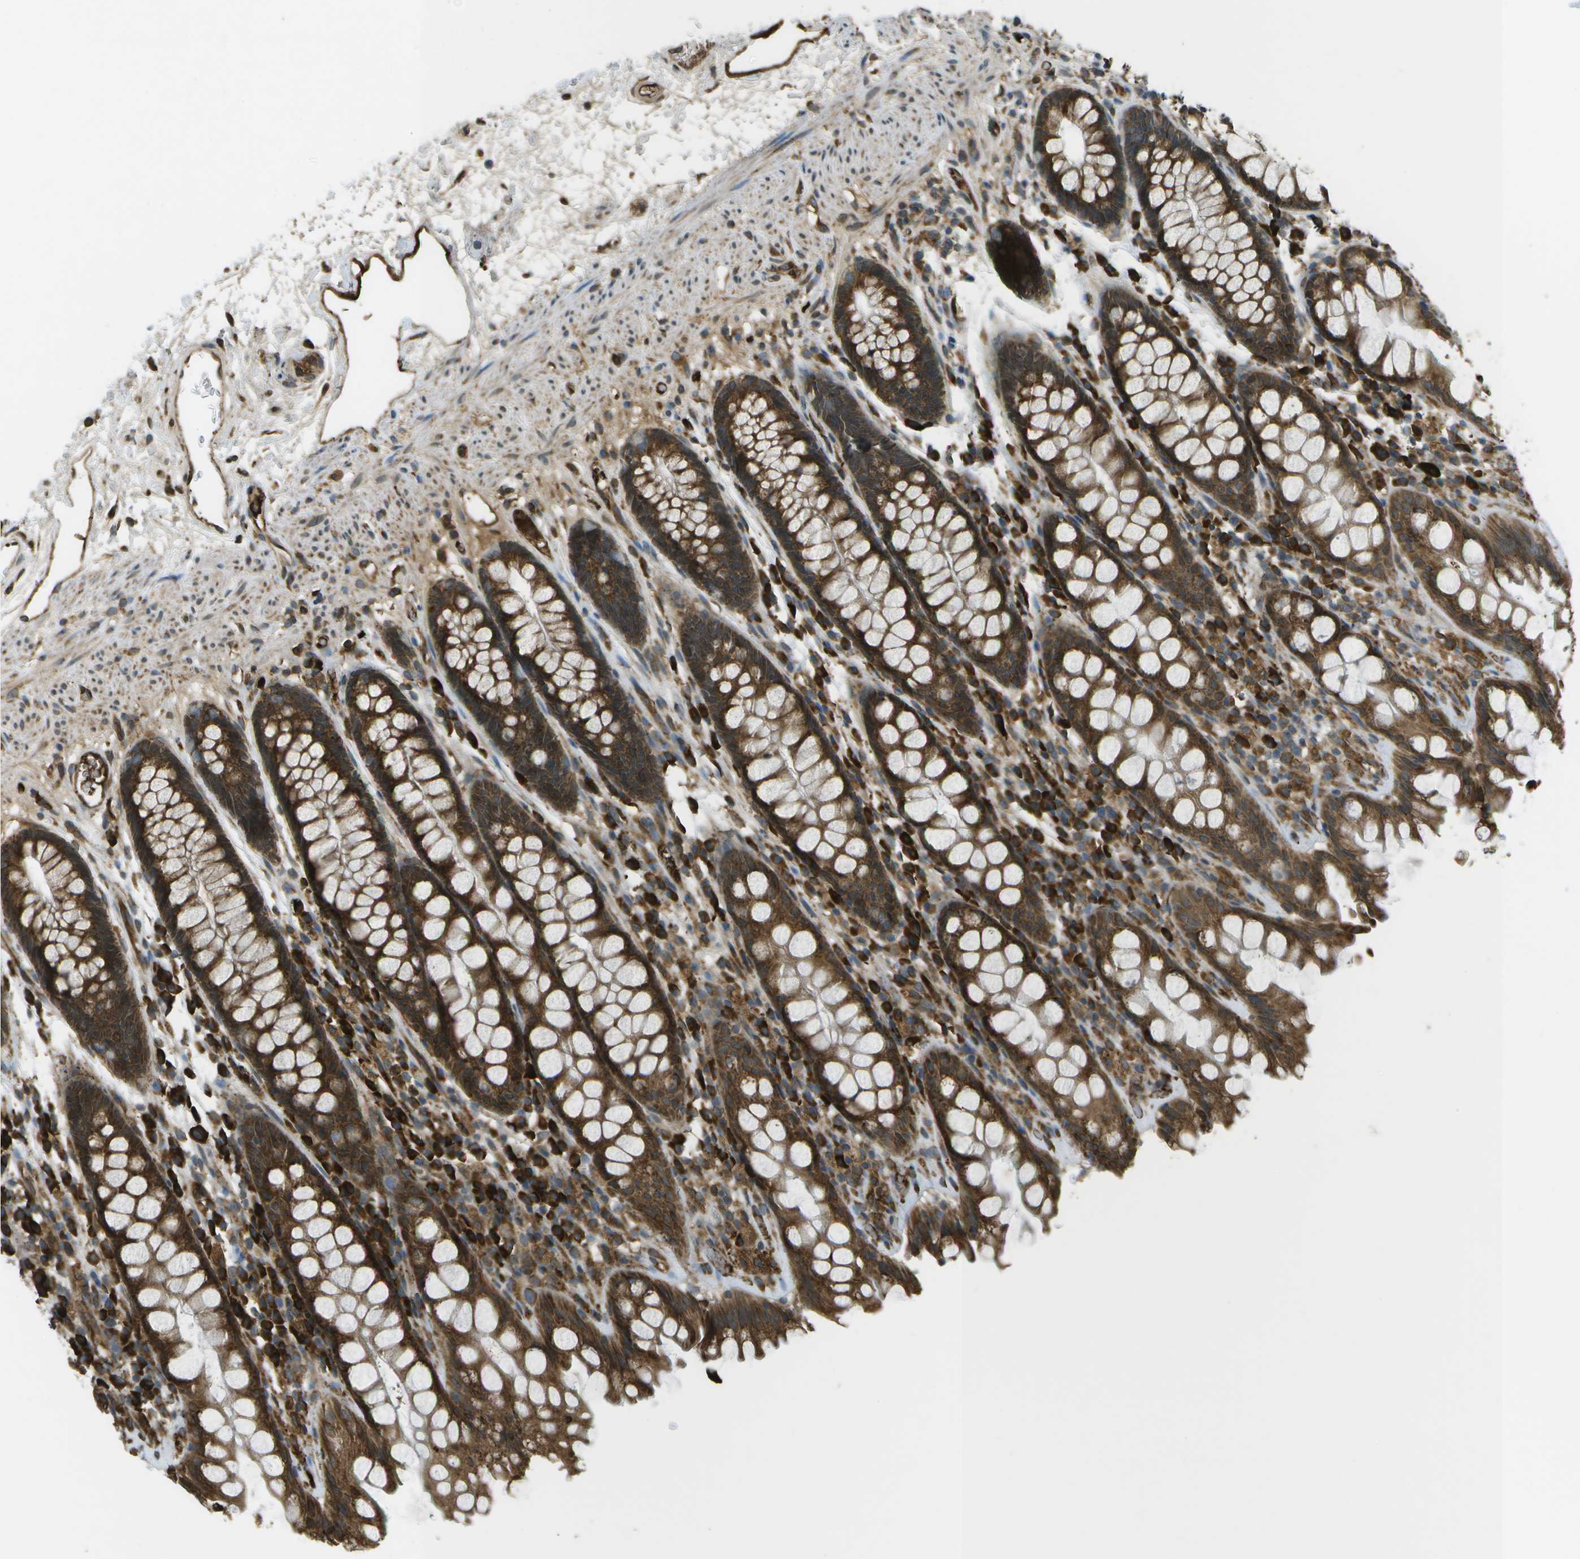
{"staining": {"intensity": "strong", "quantity": ">75%", "location": "cytoplasmic/membranous"}, "tissue": "rectum", "cell_type": "Glandular cells", "image_type": "normal", "snomed": [{"axis": "morphology", "description": "Normal tissue, NOS"}, {"axis": "topography", "description": "Rectum"}], "caption": "A high-resolution micrograph shows IHC staining of unremarkable rectum, which shows strong cytoplasmic/membranous positivity in about >75% of glandular cells. (DAB = brown stain, brightfield microscopy at high magnification).", "gene": "USP30", "patient": {"sex": "male", "age": 64}}